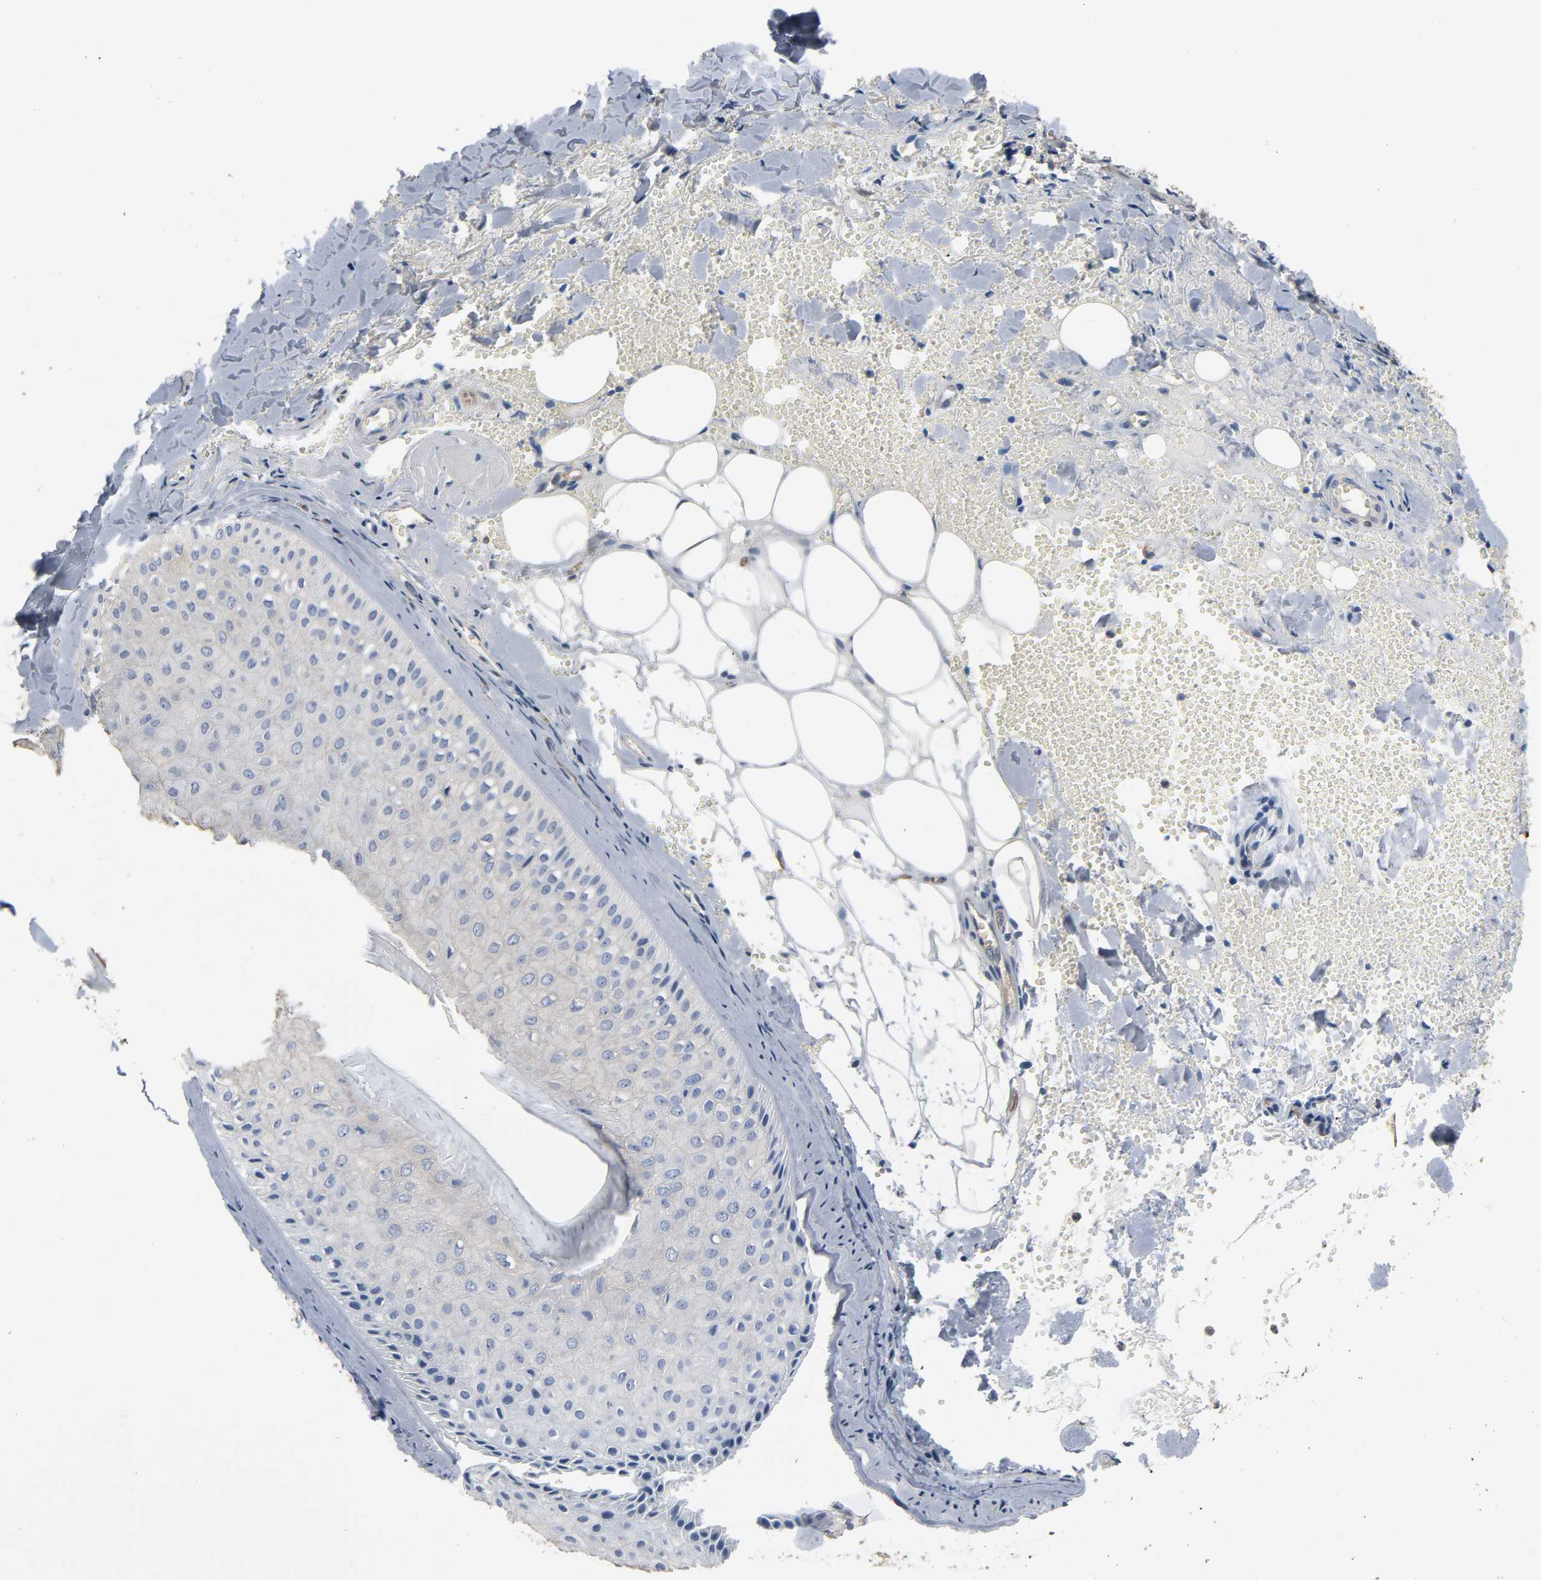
{"staining": {"intensity": "negative", "quantity": "none", "location": "none"}, "tissue": "skin cancer", "cell_type": "Tumor cells", "image_type": "cancer", "snomed": [{"axis": "morphology", "description": "Basal cell carcinoma"}, {"axis": "topography", "description": "Skin"}], "caption": "DAB immunohistochemical staining of basal cell carcinoma (skin) reveals no significant expression in tumor cells. Brightfield microscopy of immunohistochemistry (IHC) stained with DAB (brown) and hematoxylin (blue), captured at high magnification.", "gene": "SOX6", "patient": {"sex": "male", "age": 84}}